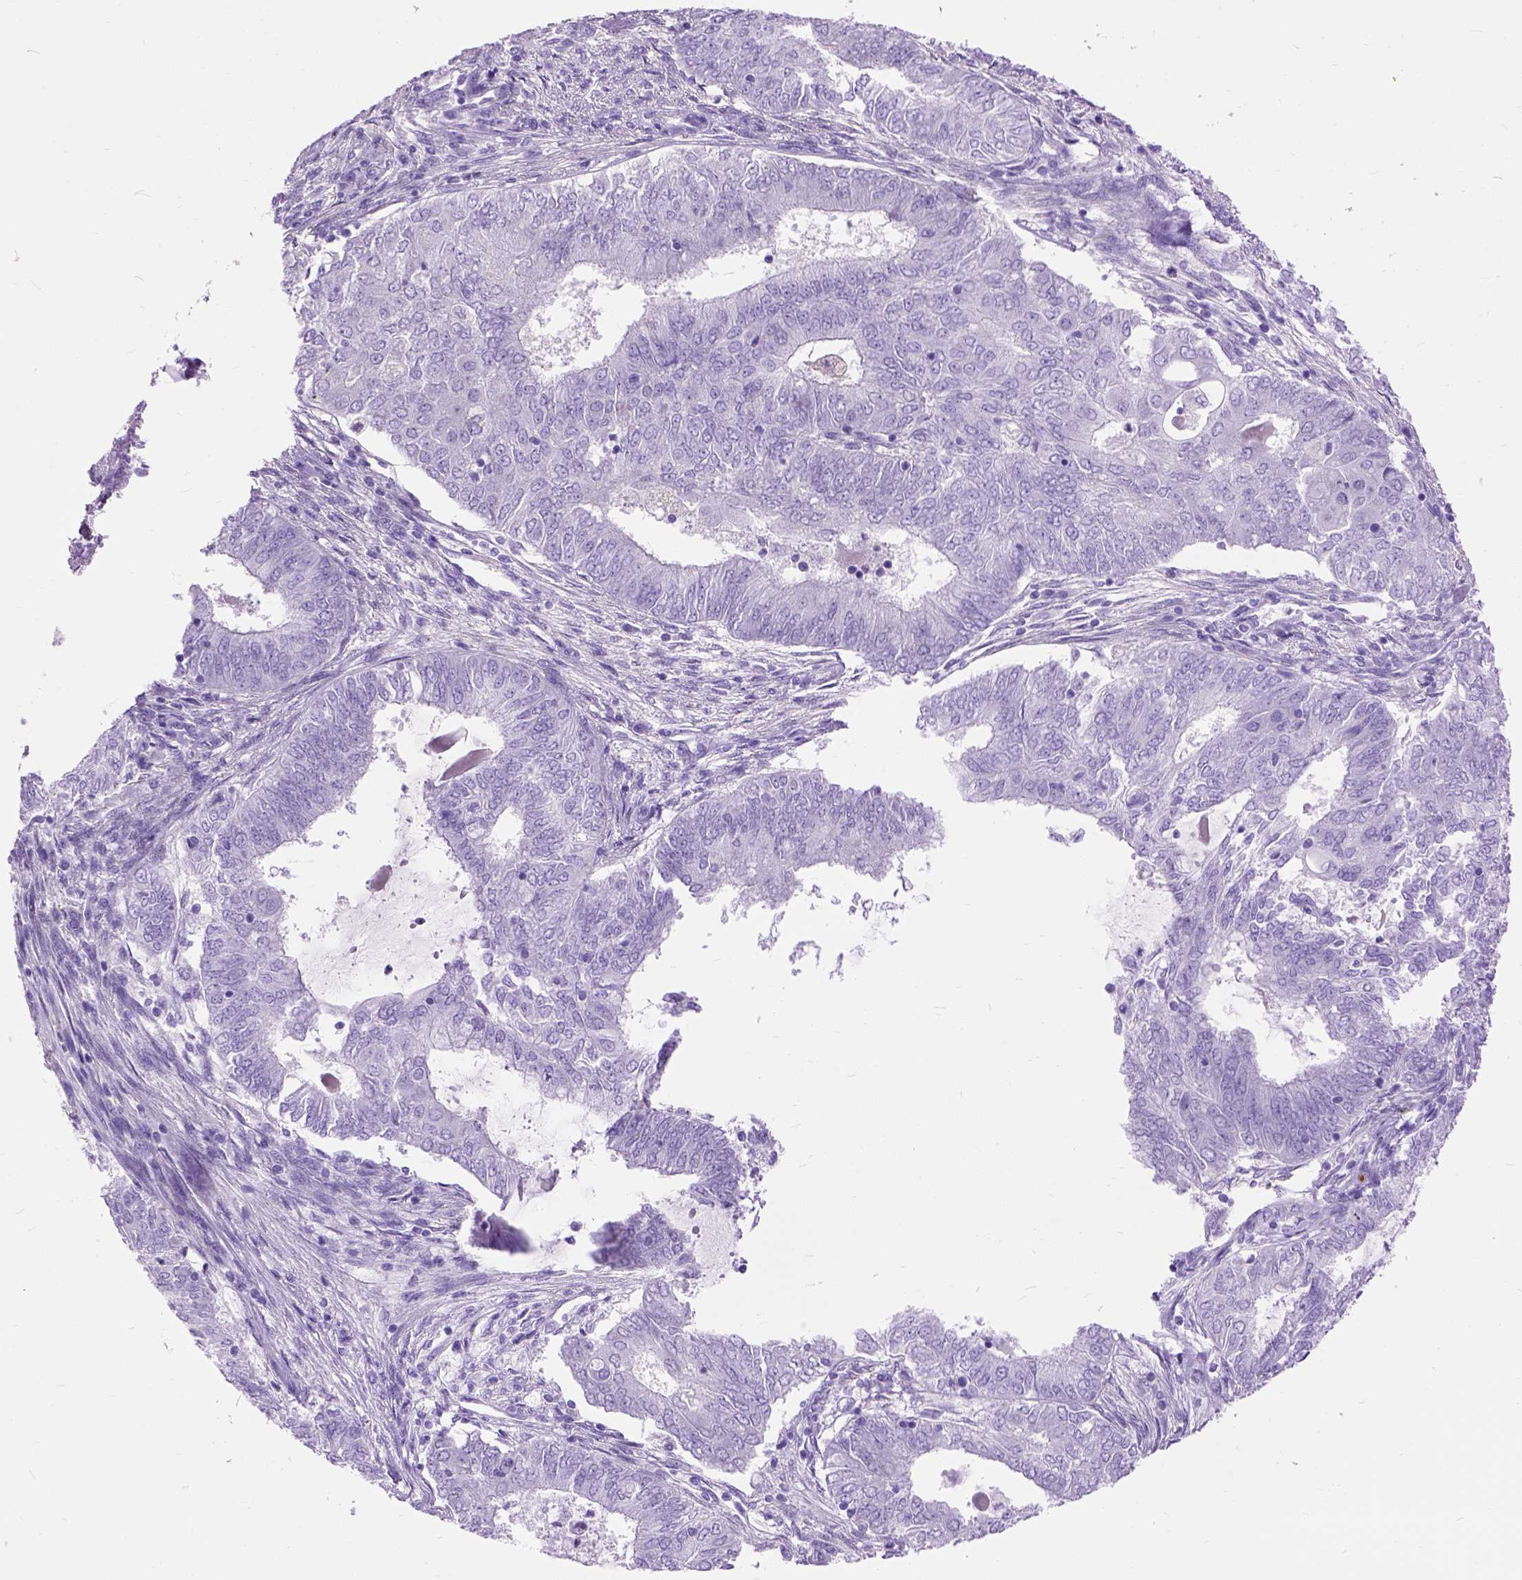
{"staining": {"intensity": "negative", "quantity": "none", "location": "none"}, "tissue": "endometrial cancer", "cell_type": "Tumor cells", "image_type": "cancer", "snomed": [{"axis": "morphology", "description": "Adenocarcinoma, NOS"}, {"axis": "topography", "description": "Endometrium"}], "caption": "High magnification brightfield microscopy of endometrial adenocarcinoma stained with DAB (brown) and counterstained with hematoxylin (blue): tumor cells show no significant expression.", "gene": "MAPT", "patient": {"sex": "female", "age": 62}}